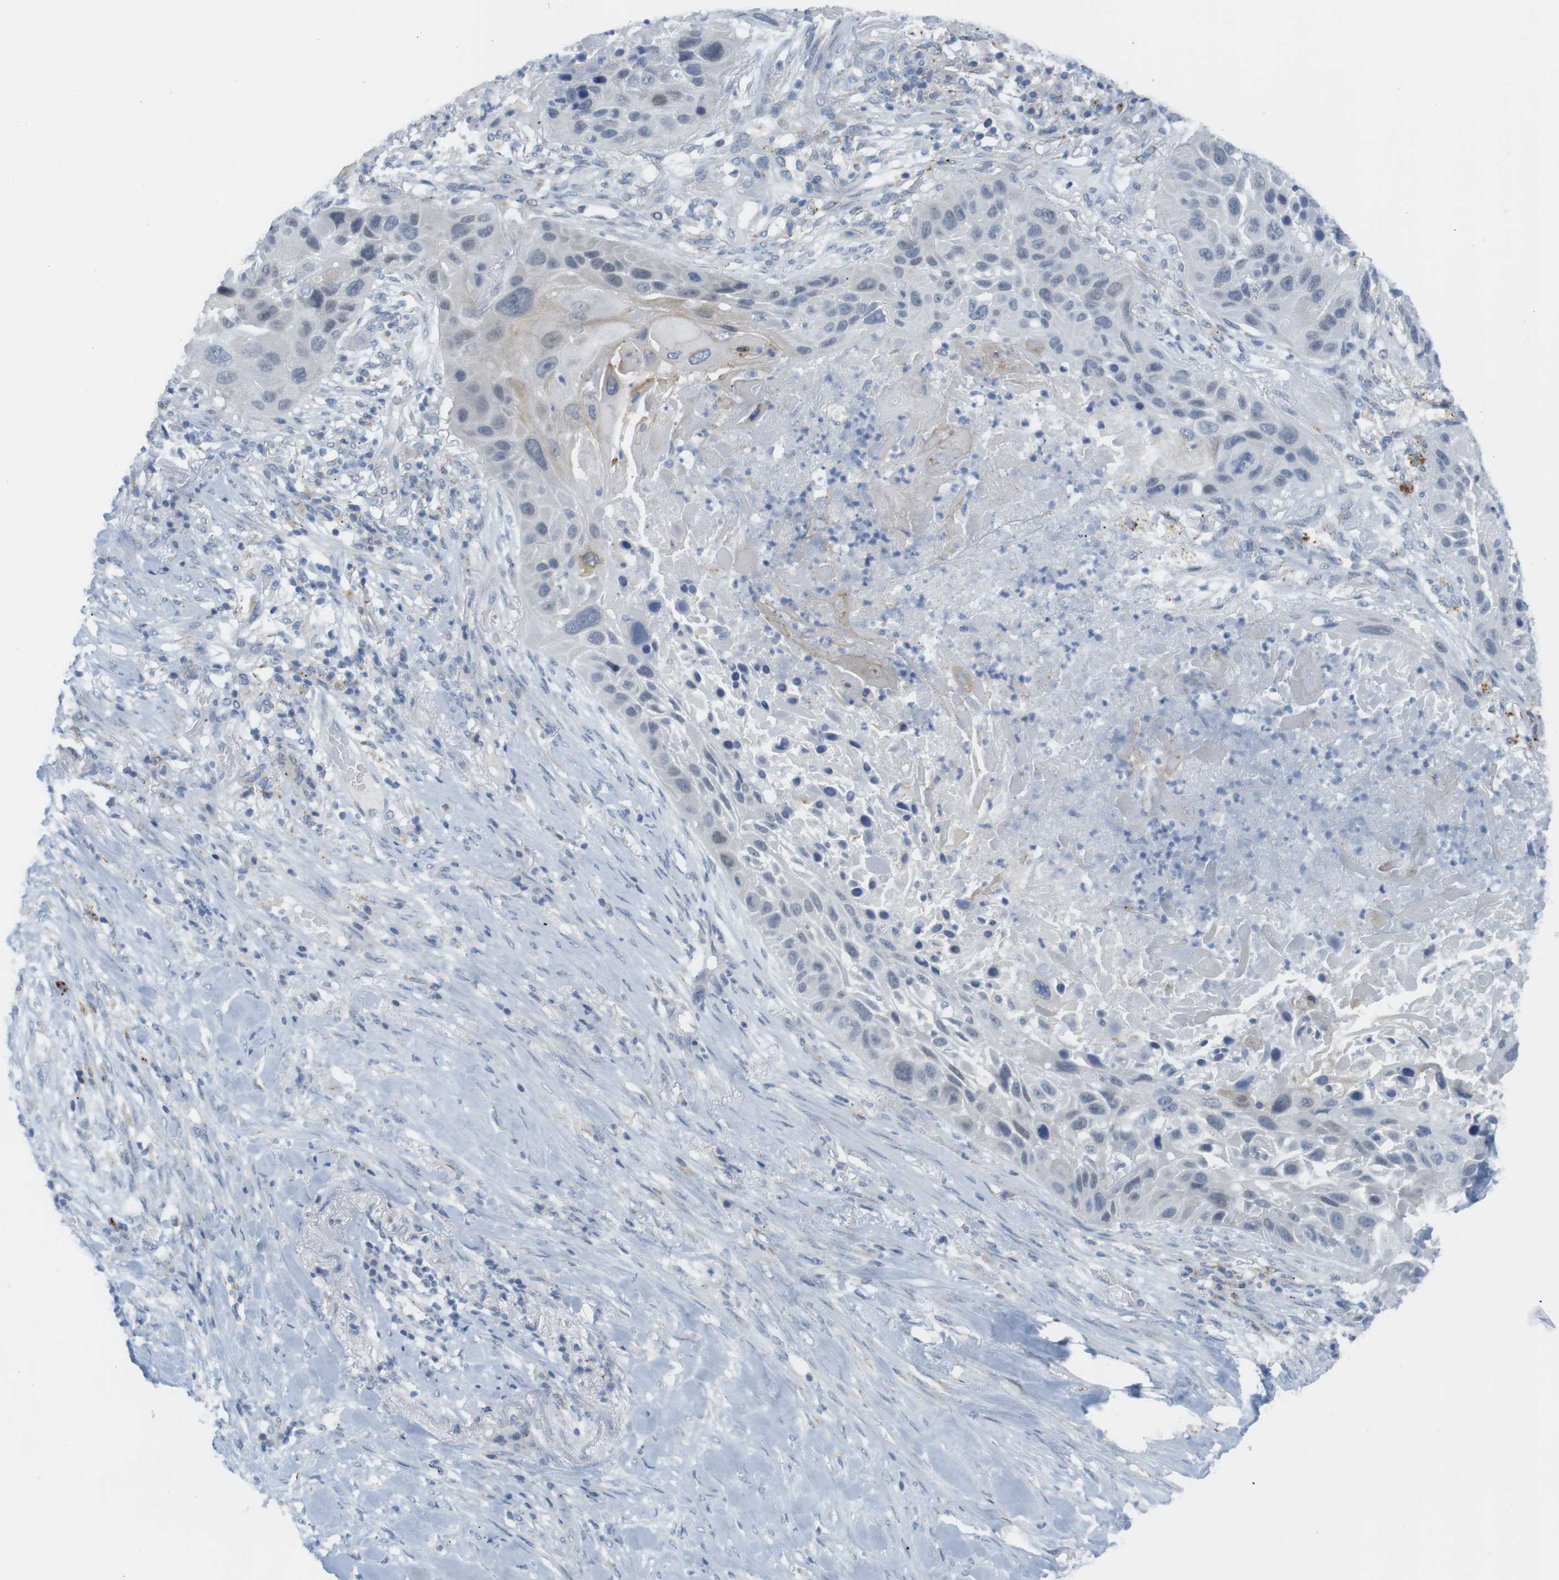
{"staining": {"intensity": "negative", "quantity": "none", "location": "none"}, "tissue": "lung cancer", "cell_type": "Tumor cells", "image_type": "cancer", "snomed": [{"axis": "morphology", "description": "Squamous cell carcinoma, NOS"}, {"axis": "topography", "description": "Lung"}], "caption": "IHC histopathology image of lung squamous cell carcinoma stained for a protein (brown), which demonstrates no staining in tumor cells.", "gene": "YIPF1", "patient": {"sex": "male", "age": 57}}